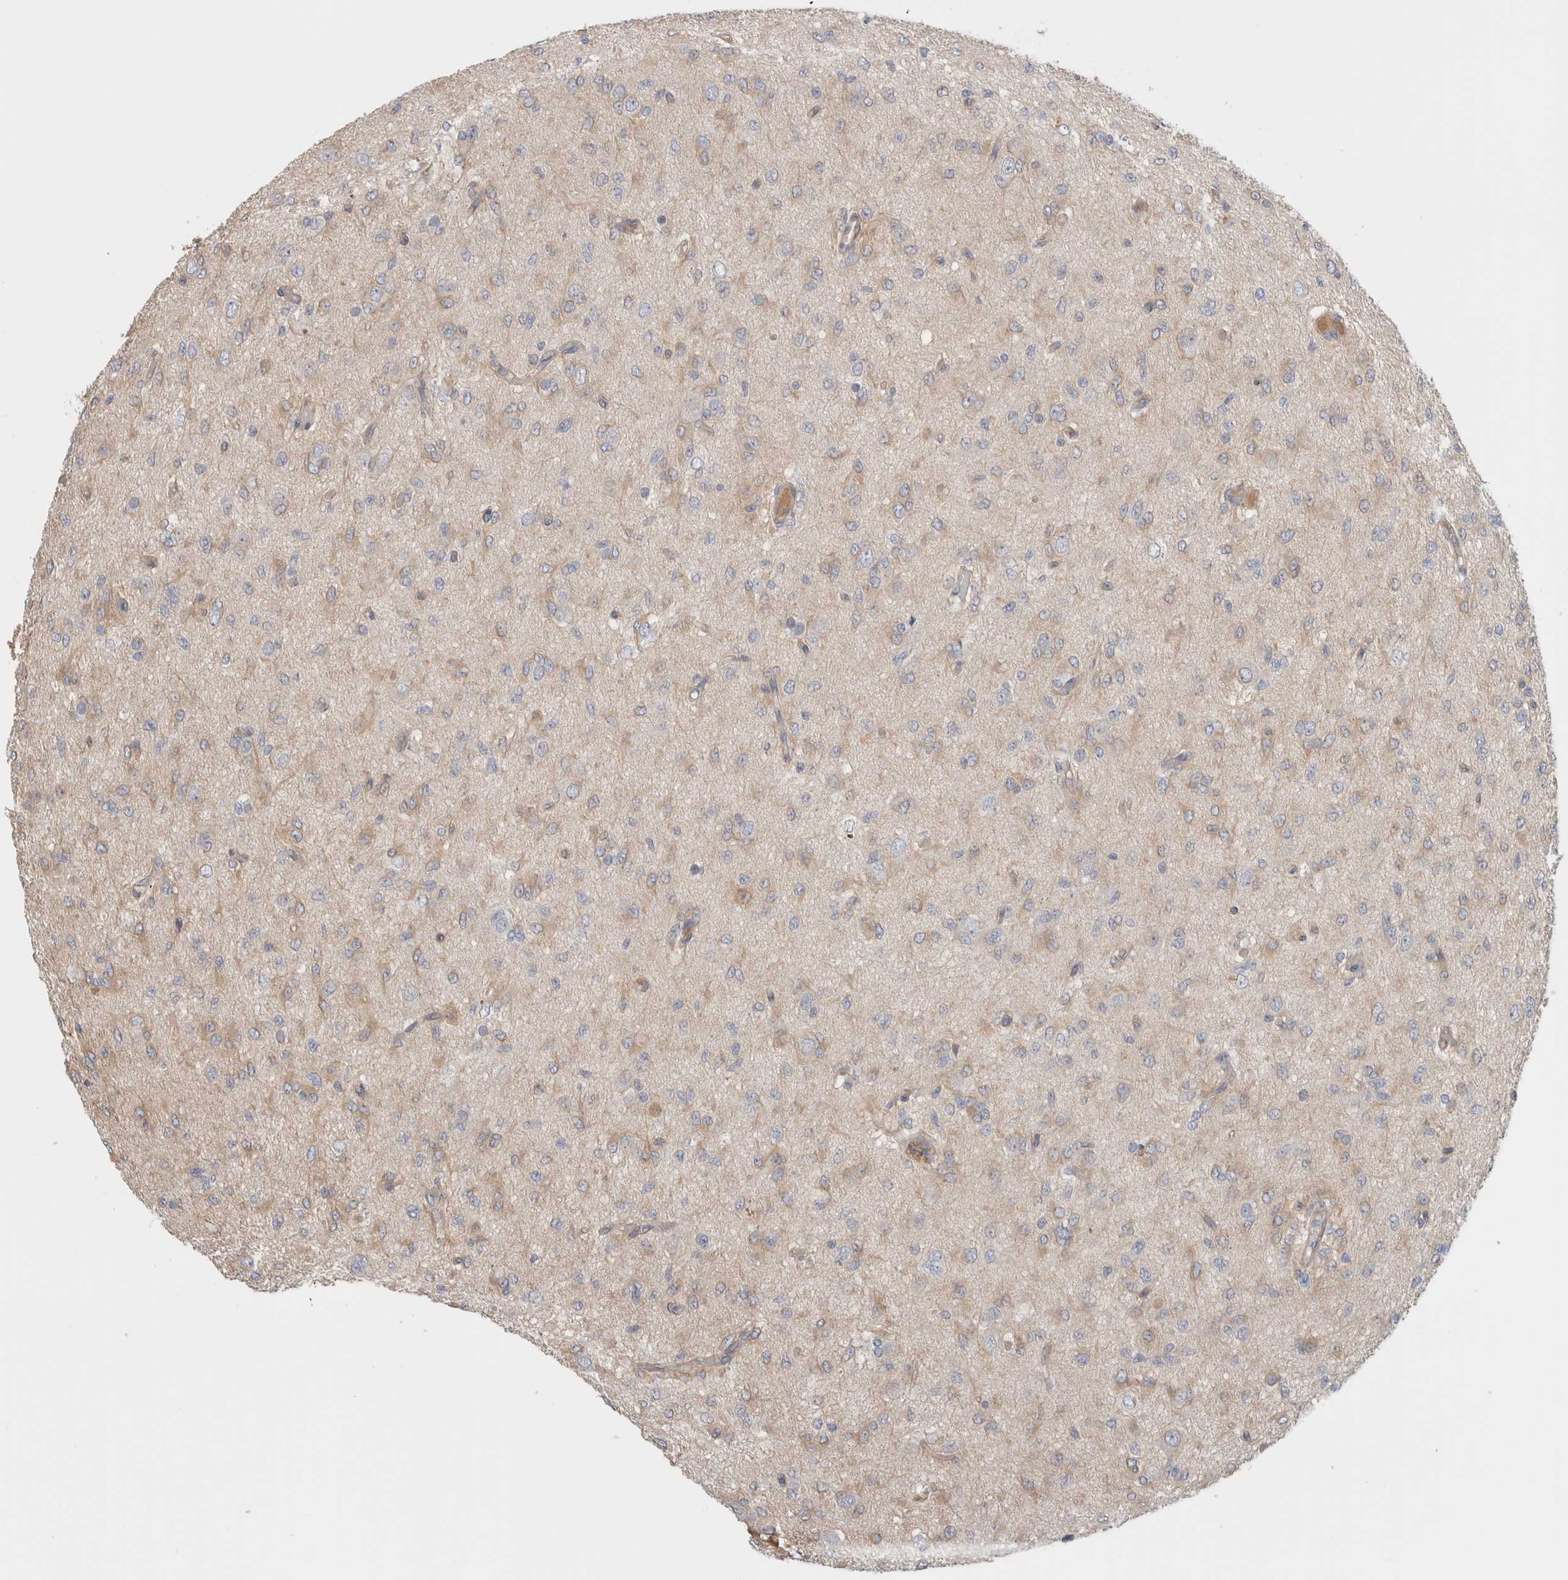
{"staining": {"intensity": "weak", "quantity": "<25%", "location": "cytoplasmic/membranous"}, "tissue": "glioma", "cell_type": "Tumor cells", "image_type": "cancer", "snomed": [{"axis": "morphology", "description": "Glioma, malignant, High grade"}, {"axis": "topography", "description": "Brain"}], "caption": "This photomicrograph is of high-grade glioma (malignant) stained with immunohistochemistry to label a protein in brown with the nuclei are counter-stained blue. There is no expression in tumor cells.", "gene": "CFI", "patient": {"sex": "female", "age": 59}}